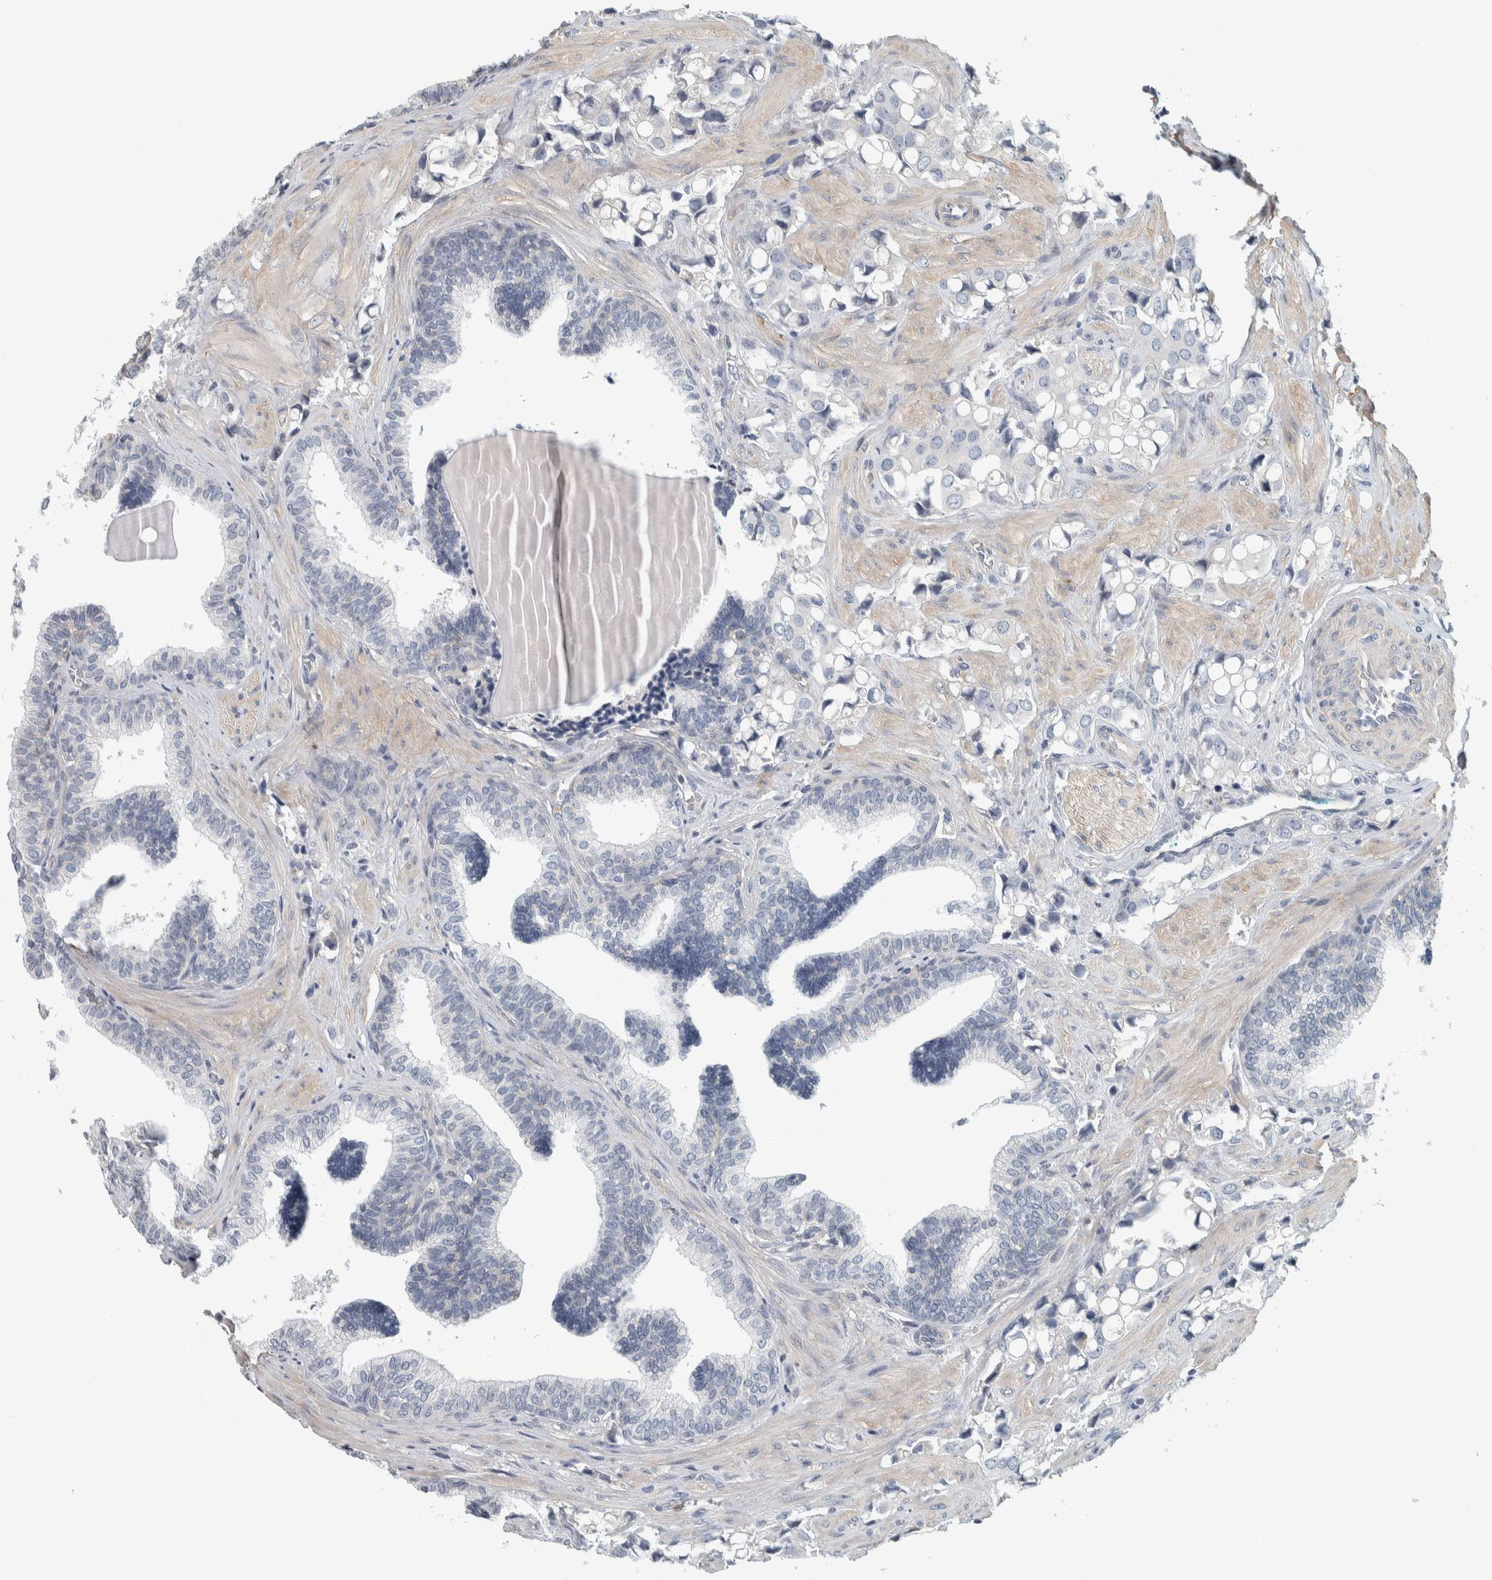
{"staining": {"intensity": "negative", "quantity": "none", "location": "none"}, "tissue": "prostate cancer", "cell_type": "Tumor cells", "image_type": "cancer", "snomed": [{"axis": "morphology", "description": "Adenocarcinoma, High grade"}, {"axis": "topography", "description": "Prostate"}], "caption": "Tumor cells are negative for protein expression in human adenocarcinoma (high-grade) (prostate).", "gene": "KCNJ3", "patient": {"sex": "male", "age": 52}}